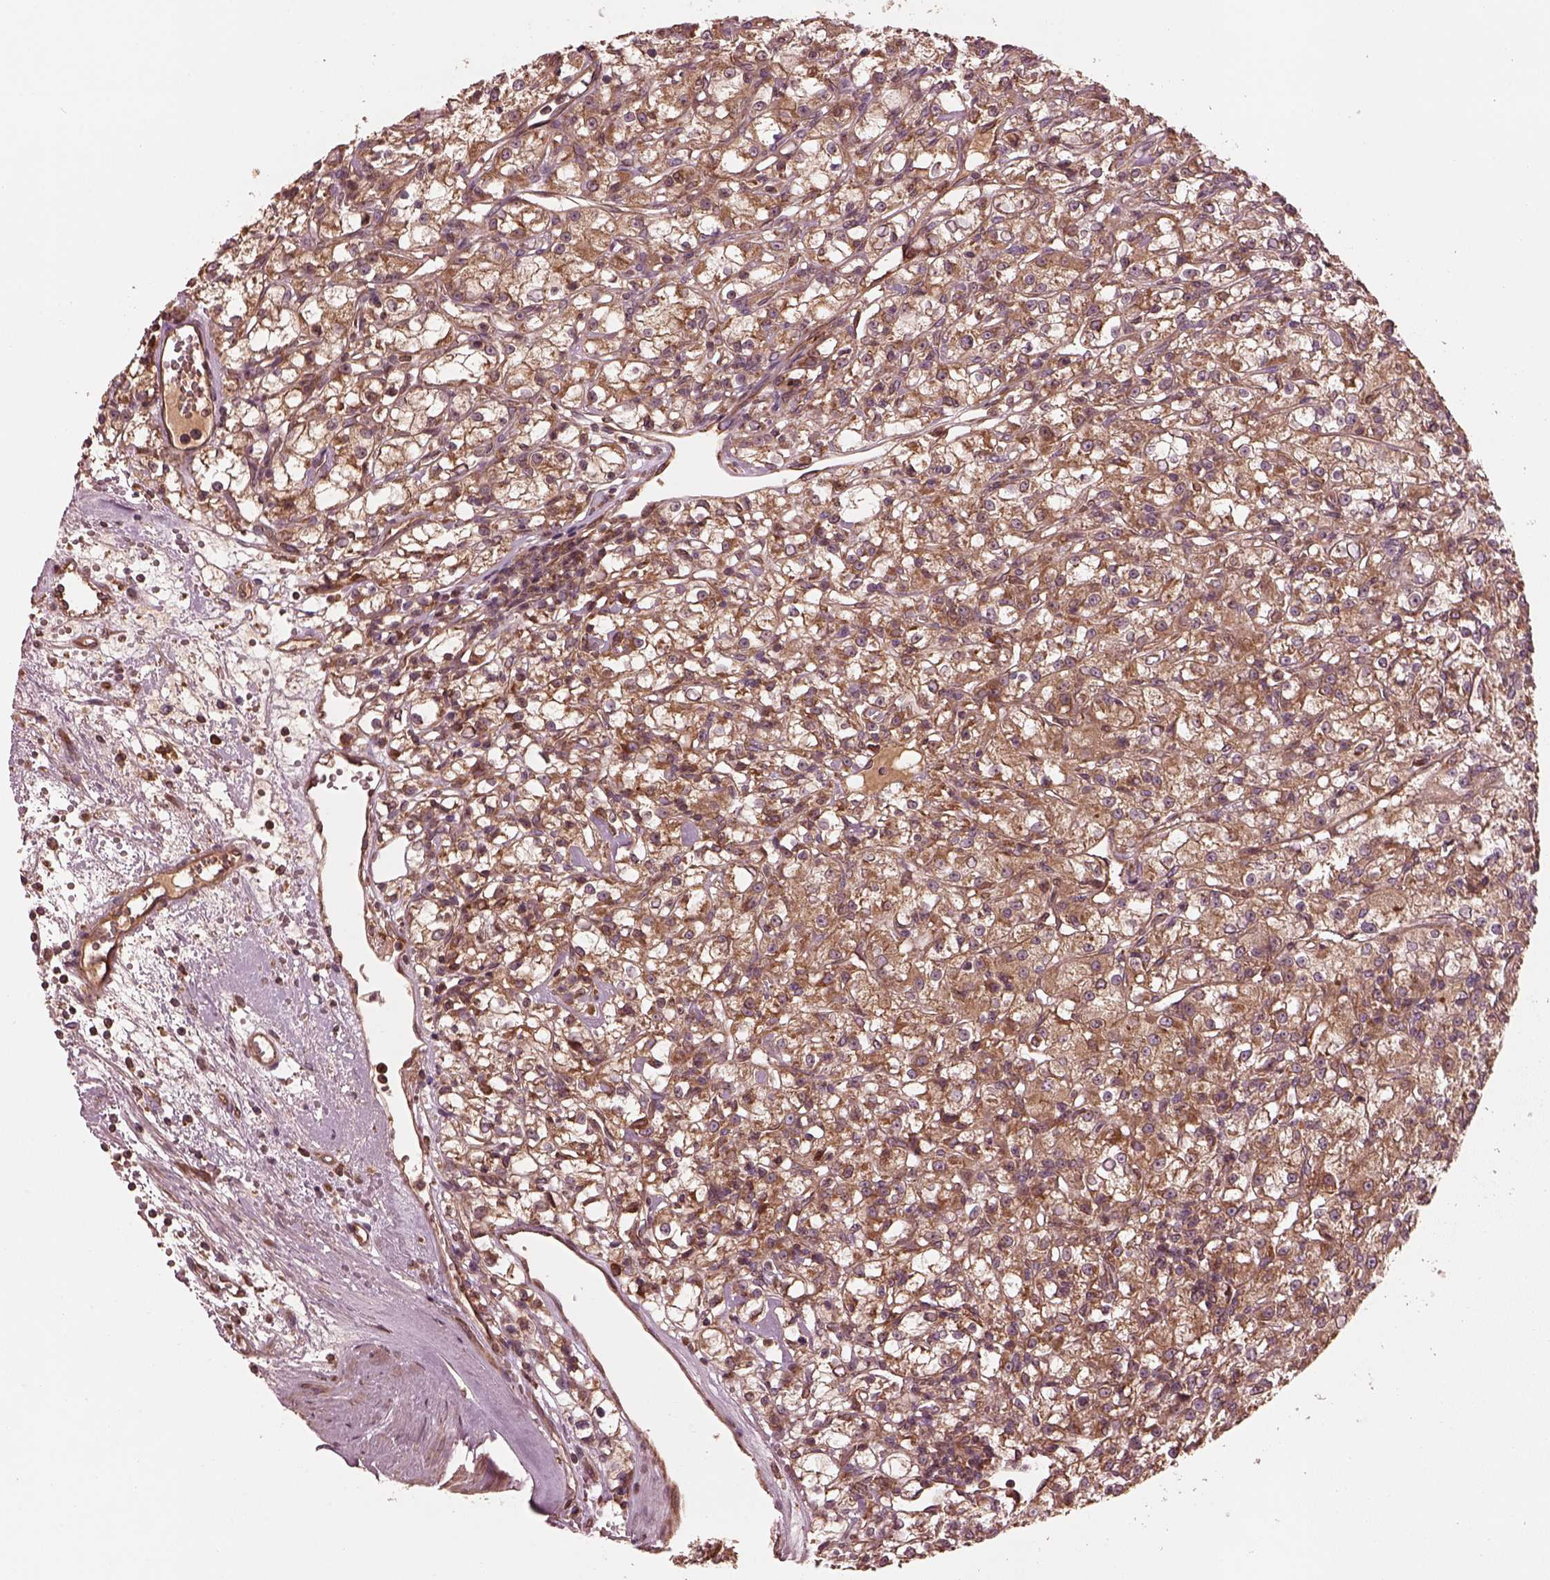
{"staining": {"intensity": "moderate", "quantity": ">75%", "location": "cytoplasmic/membranous"}, "tissue": "renal cancer", "cell_type": "Tumor cells", "image_type": "cancer", "snomed": [{"axis": "morphology", "description": "Adenocarcinoma, NOS"}, {"axis": "topography", "description": "Kidney"}], "caption": "Moderate cytoplasmic/membranous protein positivity is present in about >75% of tumor cells in renal cancer.", "gene": "PIK3R2", "patient": {"sex": "female", "age": 59}}